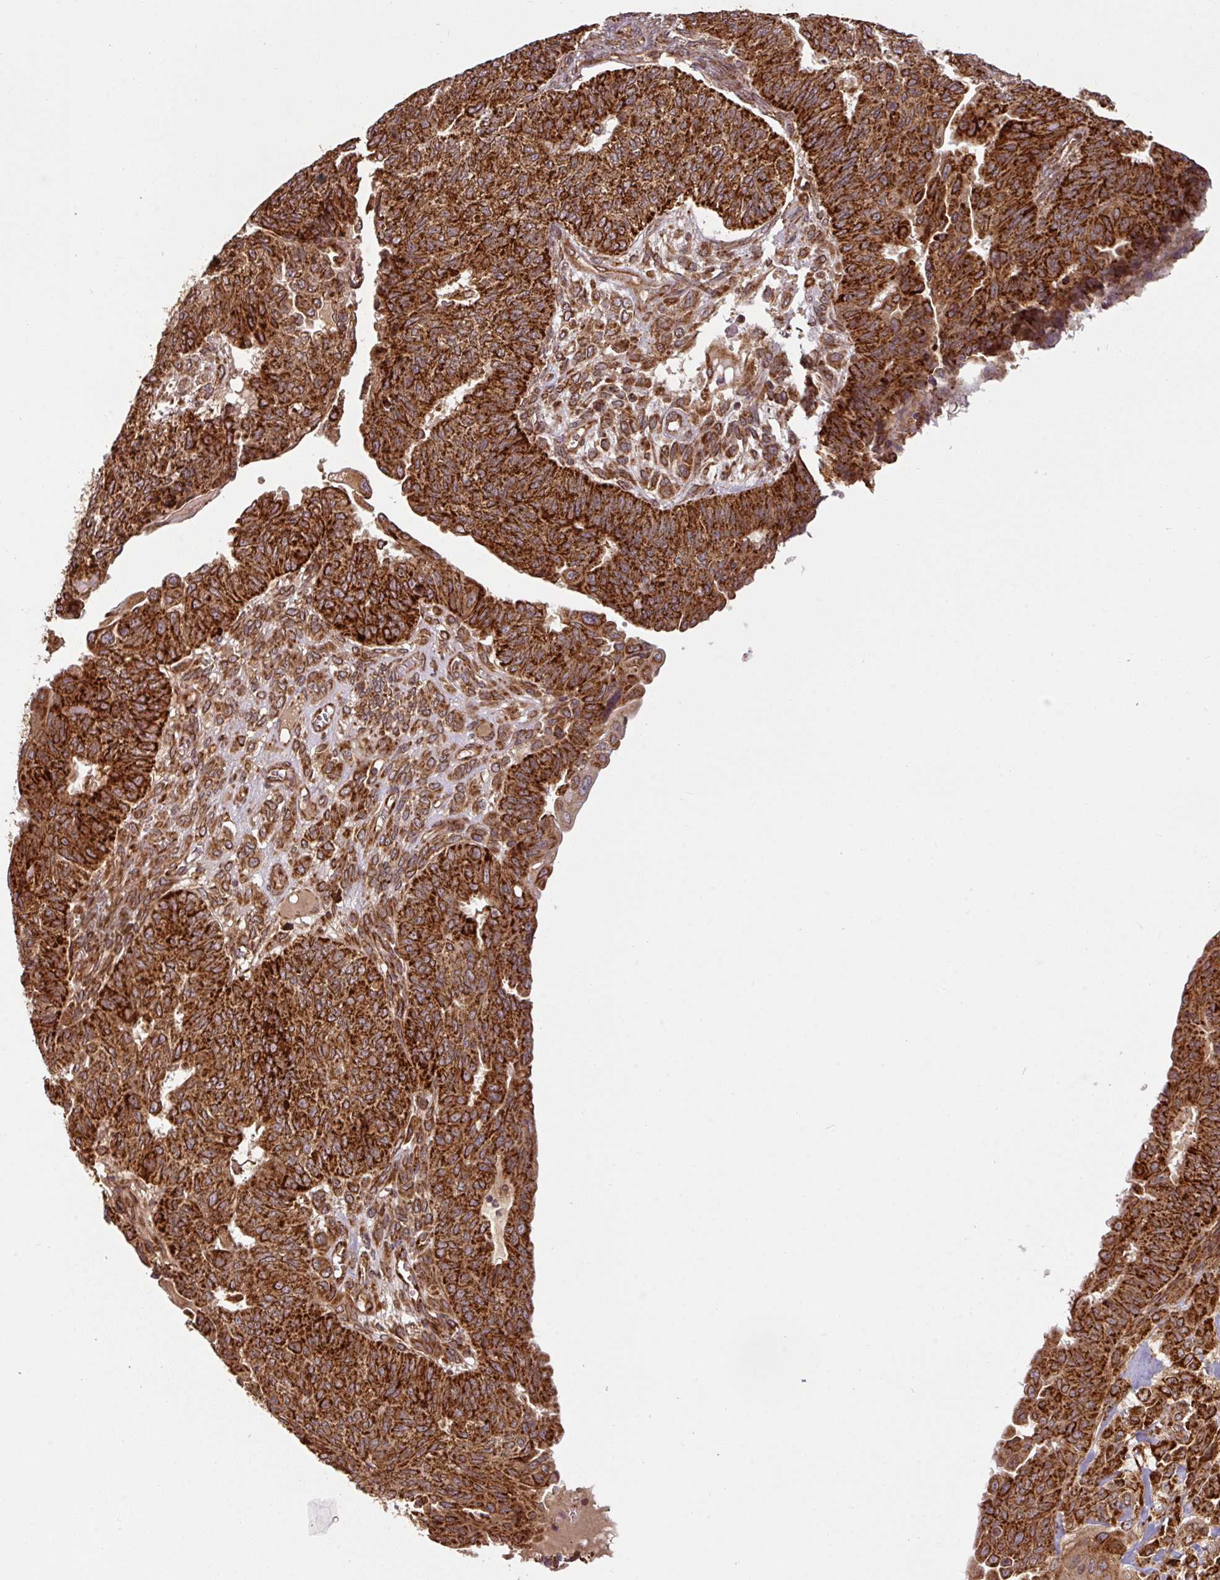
{"staining": {"intensity": "strong", "quantity": ">75%", "location": "cytoplasmic/membranous"}, "tissue": "endometrial cancer", "cell_type": "Tumor cells", "image_type": "cancer", "snomed": [{"axis": "morphology", "description": "Adenocarcinoma, NOS"}, {"axis": "topography", "description": "Endometrium"}], "caption": "Endometrial cancer (adenocarcinoma) tissue displays strong cytoplasmic/membranous positivity in approximately >75% of tumor cells (DAB = brown stain, brightfield microscopy at high magnification).", "gene": "TRAP1", "patient": {"sex": "female", "age": 32}}